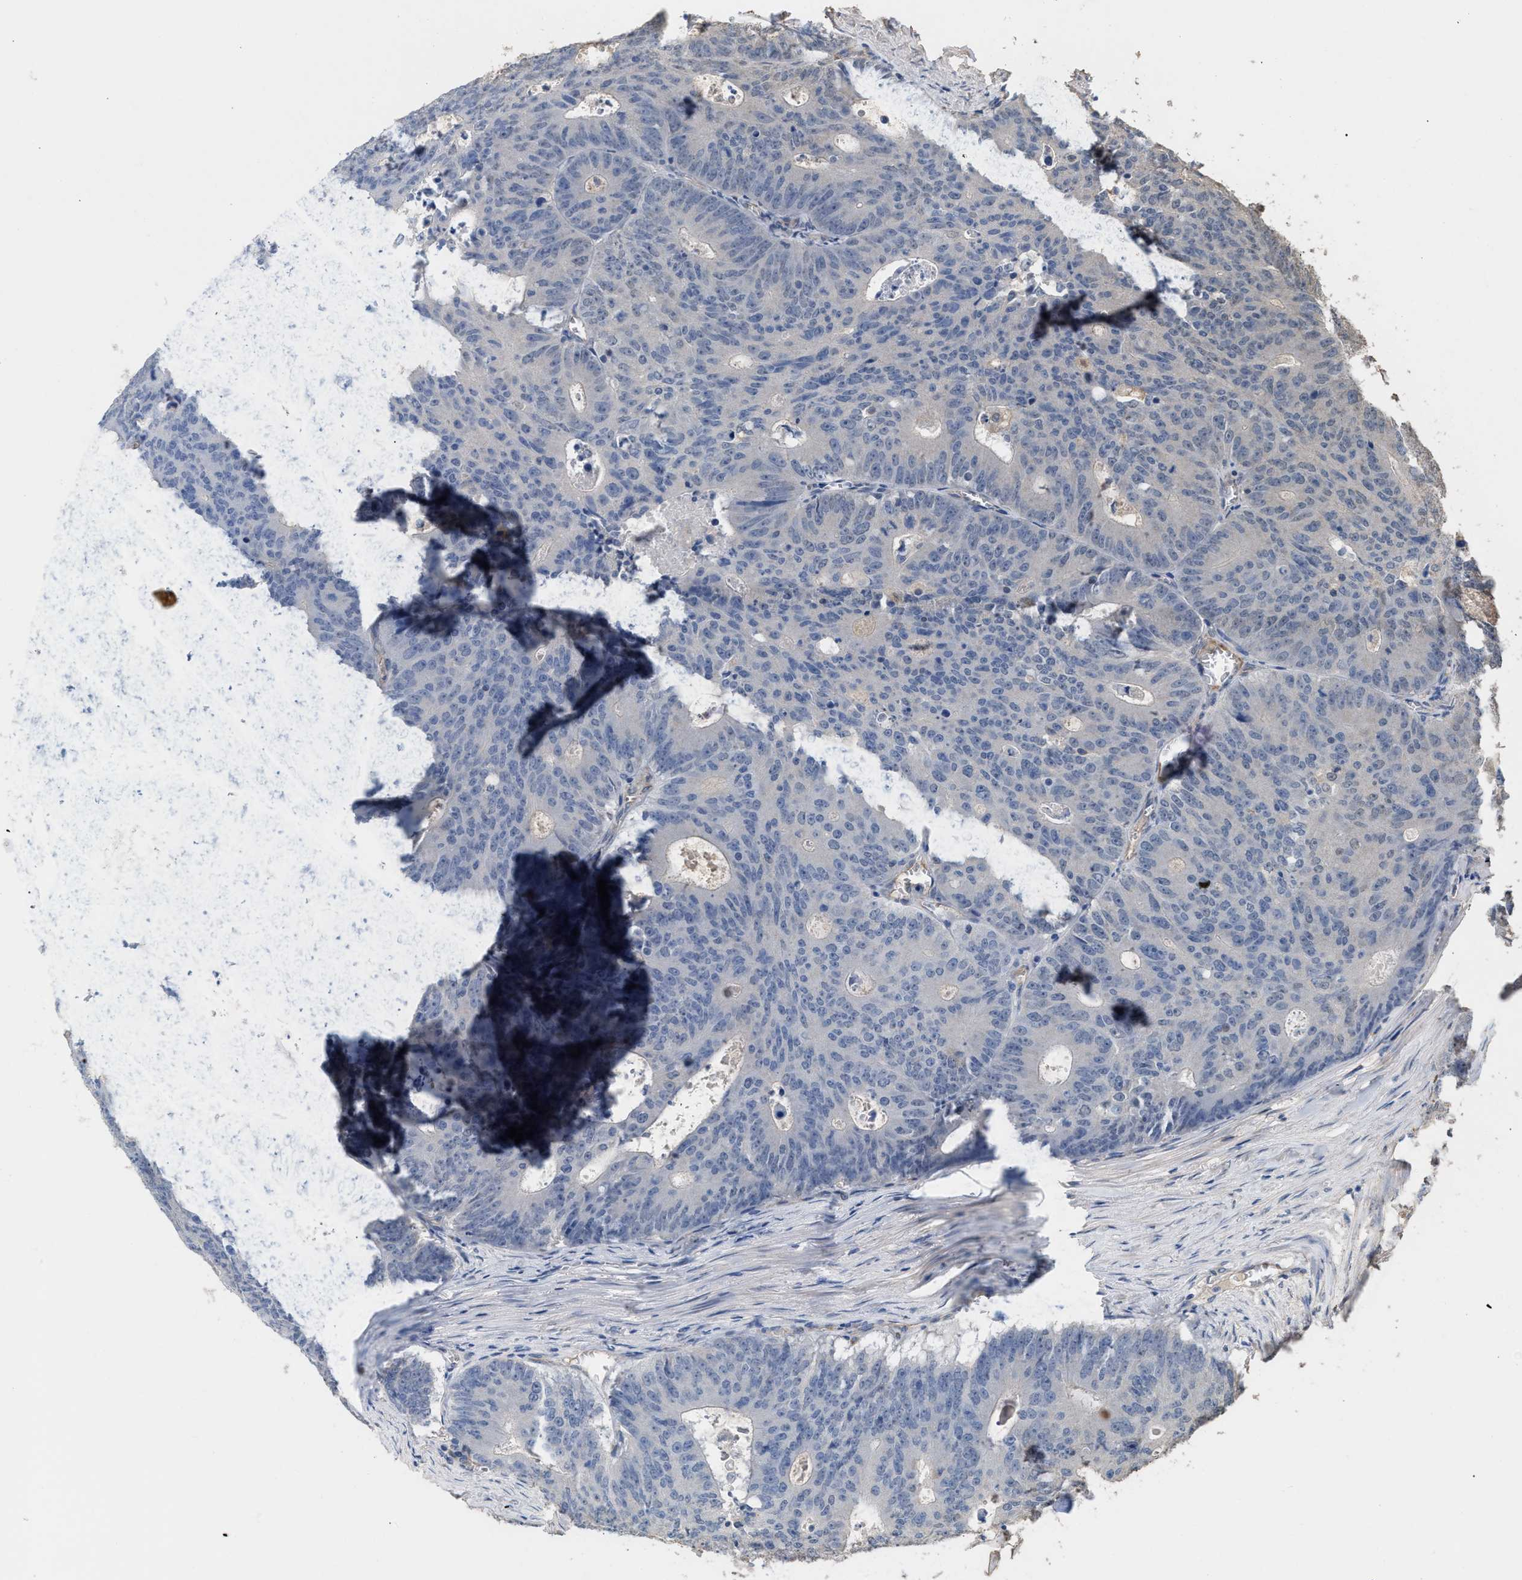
{"staining": {"intensity": "negative", "quantity": "none", "location": "none"}, "tissue": "colorectal cancer", "cell_type": "Tumor cells", "image_type": "cancer", "snomed": [{"axis": "morphology", "description": "Adenocarcinoma, NOS"}, {"axis": "topography", "description": "Colon"}], "caption": "This histopathology image is of colorectal cancer (adenocarcinoma) stained with IHC to label a protein in brown with the nuclei are counter-stained blue. There is no staining in tumor cells. (IHC, brightfield microscopy, high magnification).", "gene": "HTRA3", "patient": {"sex": "male", "age": 87}}